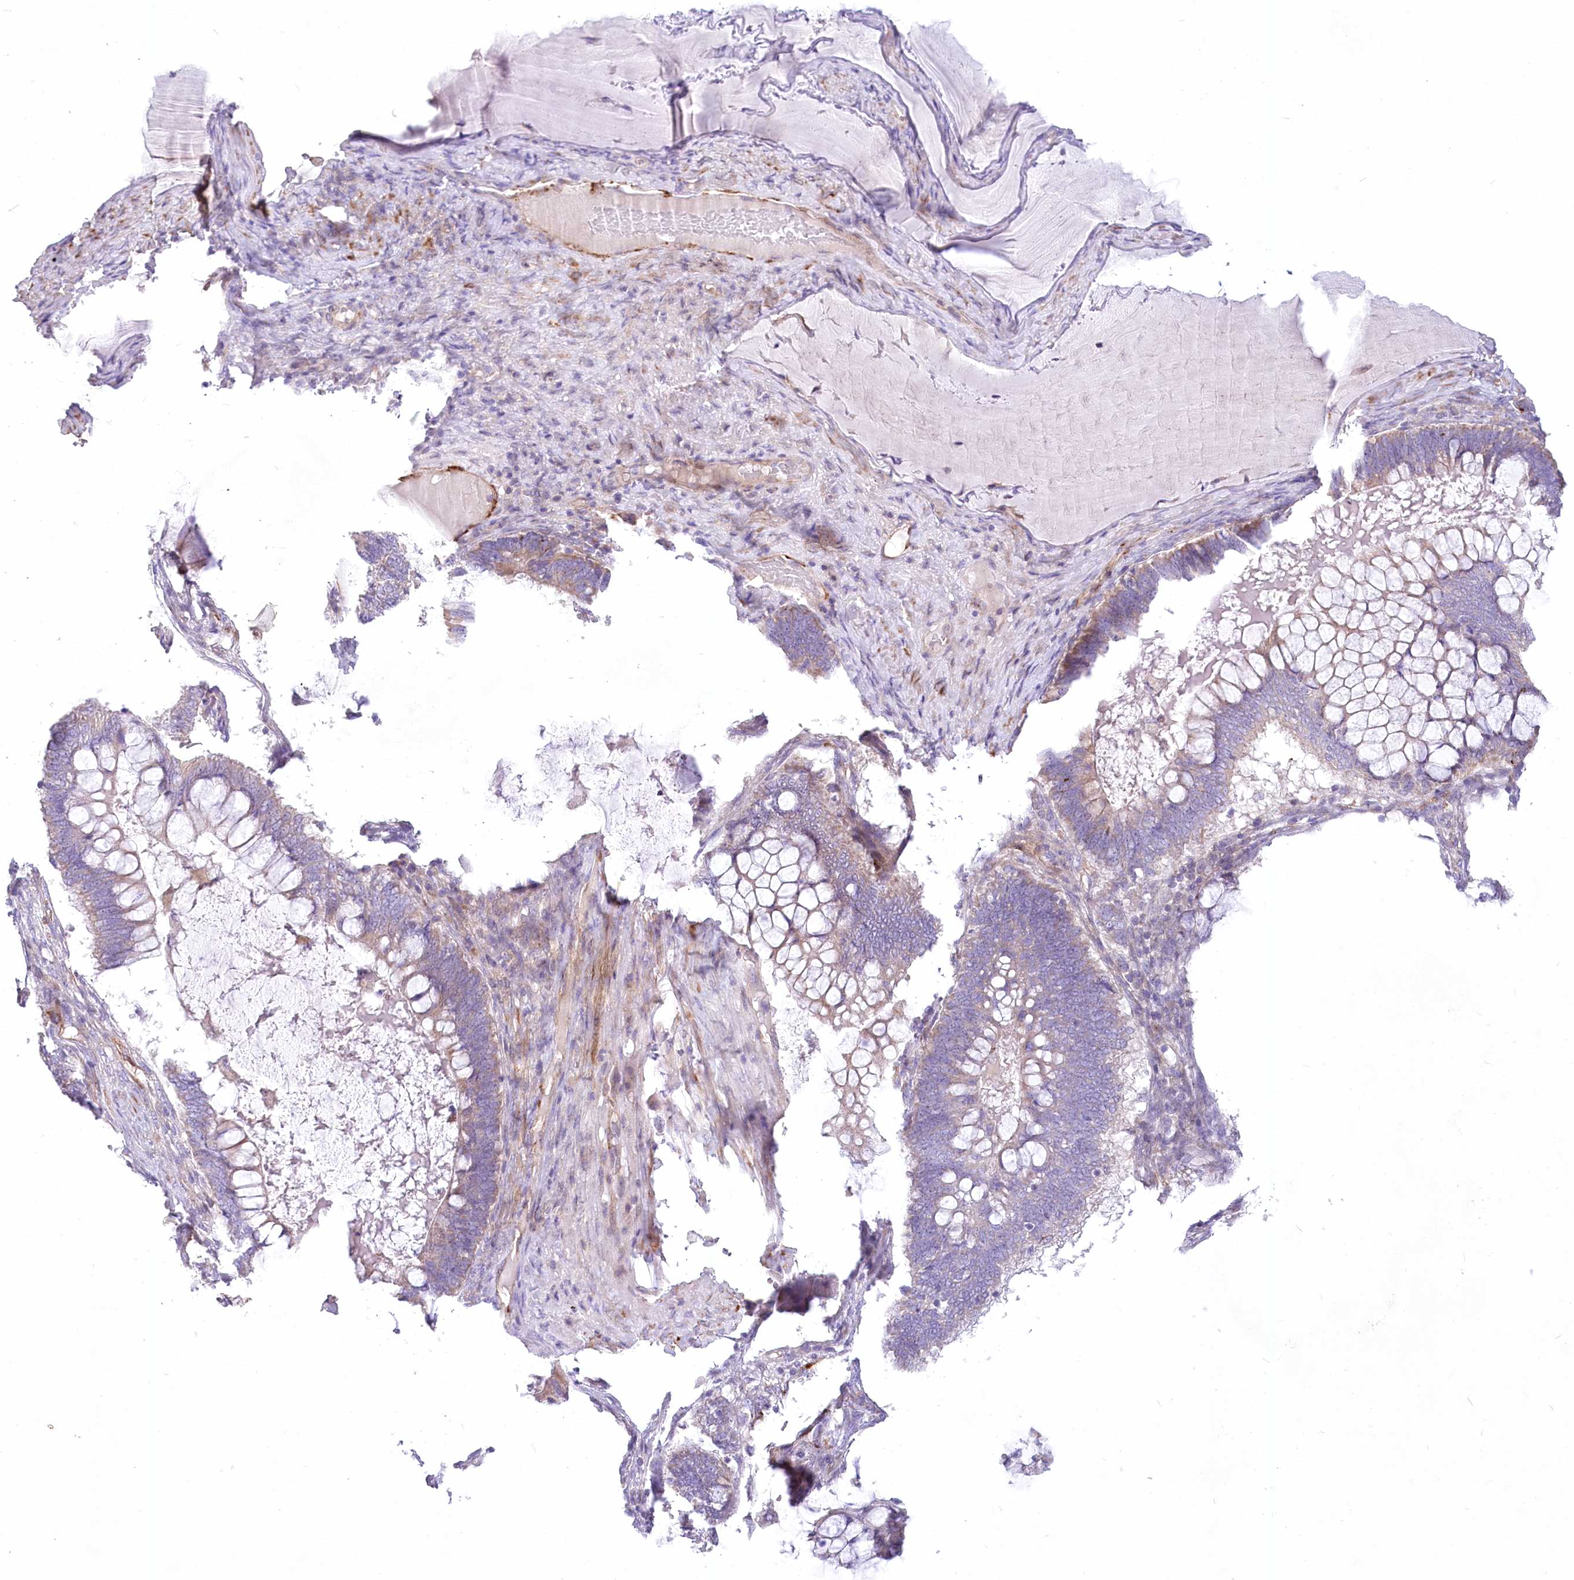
{"staining": {"intensity": "weak", "quantity": "<25%", "location": "cytoplasmic/membranous"}, "tissue": "ovarian cancer", "cell_type": "Tumor cells", "image_type": "cancer", "snomed": [{"axis": "morphology", "description": "Cystadenocarcinoma, mucinous, NOS"}, {"axis": "topography", "description": "Ovary"}], "caption": "Immunohistochemistry (IHC) histopathology image of ovarian mucinous cystadenocarcinoma stained for a protein (brown), which exhibits no expression in tumor cells.", "gene": "ANGPTL3", "patient": {"sex": "female", "age": 61}}